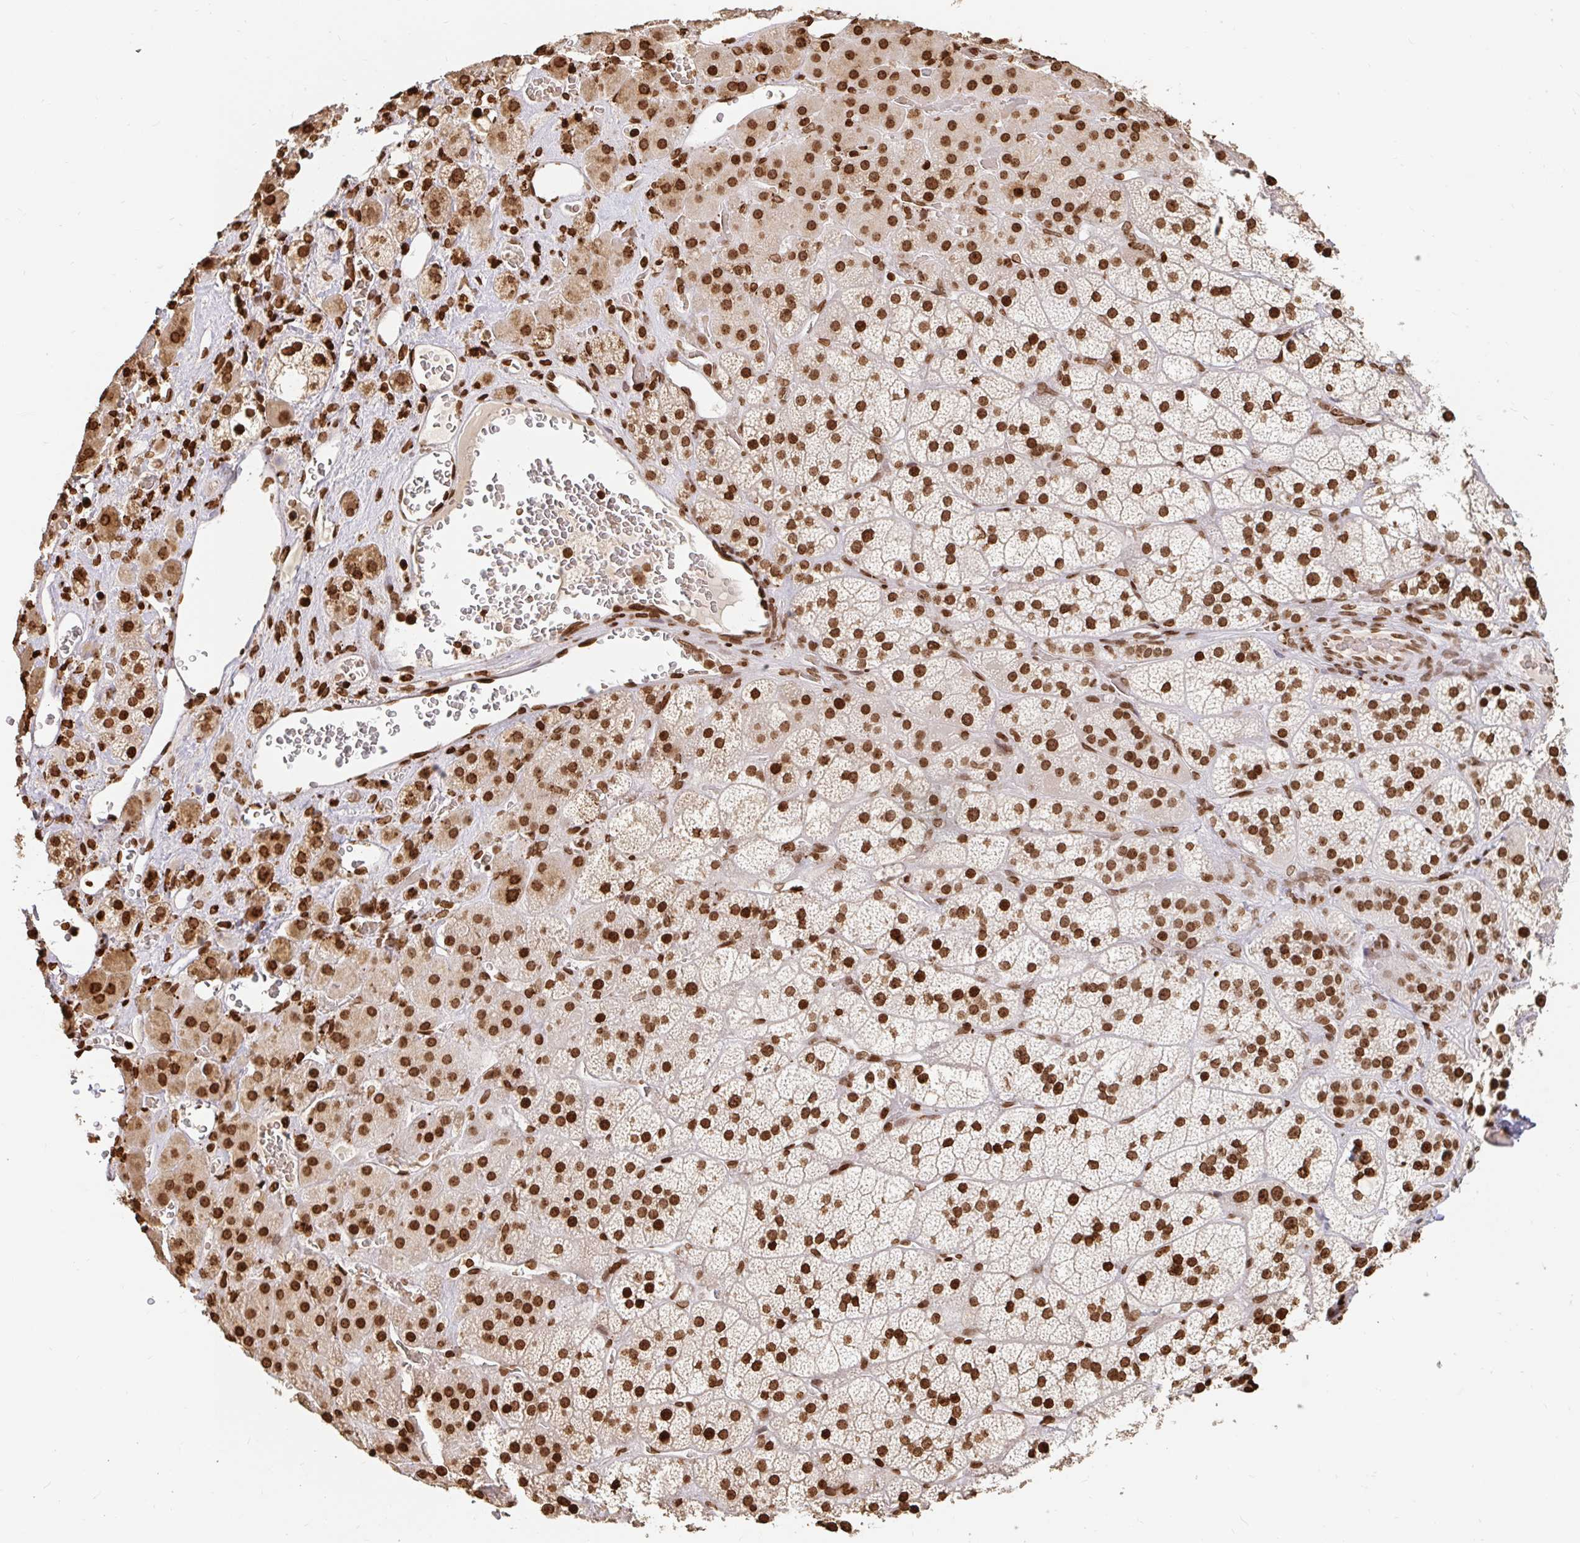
{"staining": {"intensity": "strong", "quantity": ">75%", "location": "nuclear"}, "tissue": "adrenal gland", "cell_type": "Glandular cells", "image_type": "normal", "snomed": [{"axis": "morphology", "description": "Normal tissue, NOS"}, {"axis": "topography", "description": "Adrenal gland"}], "caption": "Adrenal gland stained with immunohistochemistry (IHC) exhibits strong nuclear staining in approximately >75% of glandular cells. The staining is performed using DAB brown chromogen to label protein expression. The nuclei are counter-stained blue using hematoxylin.", "gene": "H2BC5", "patient": {"sex": "male", "age": 57}}